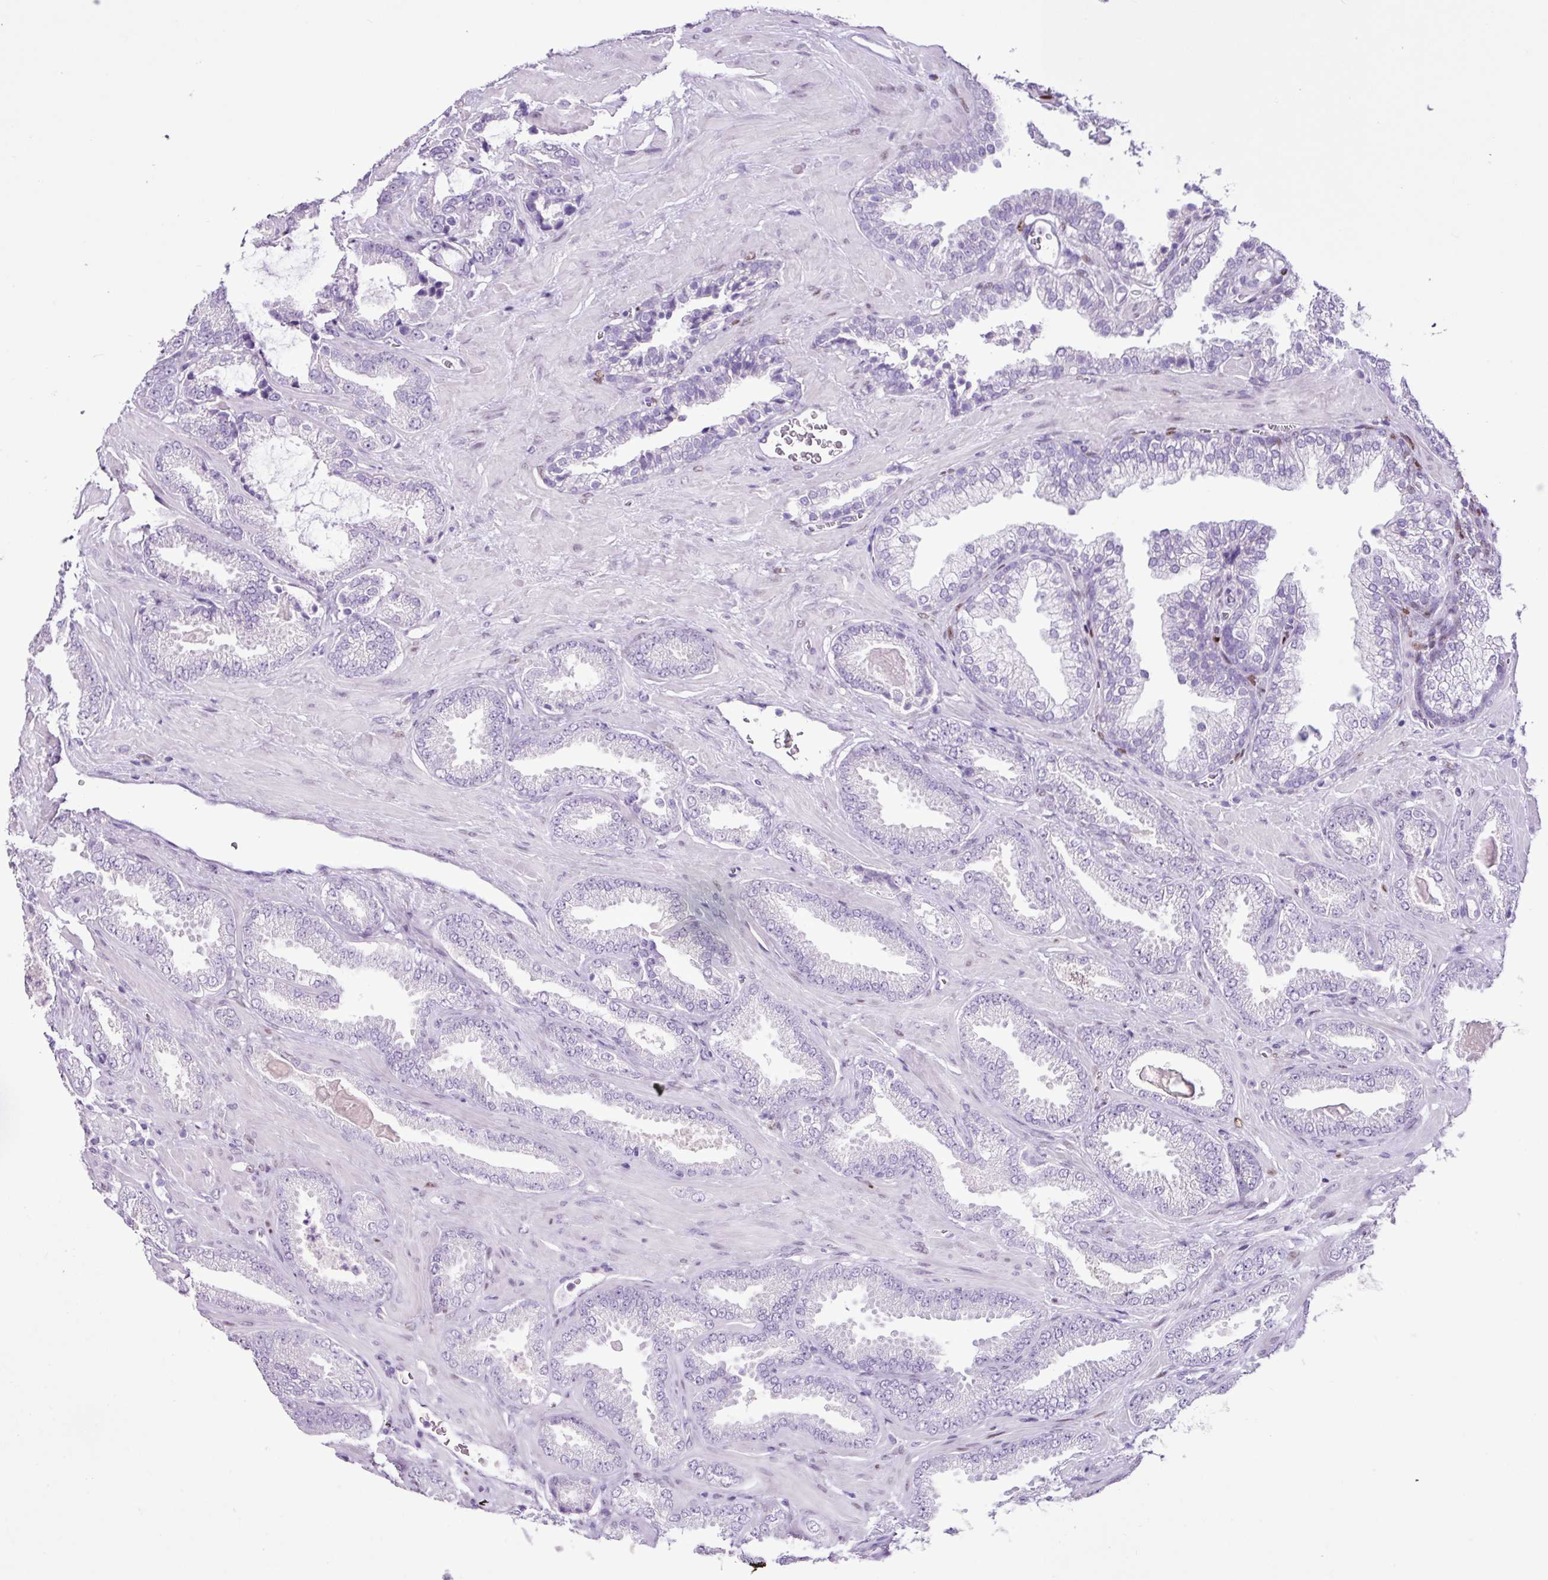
{"staining": {"intensity": "negative", "quantity": "none", "location": "none"}, "tissue": "prostate cancer", "cell_type": "Tumor cells", "image_type": "cancer", "snomed": [{"axis": "morphology", "description": "Adenocarcinoma, Low grade"}, {"axis": "topography", "description": "Prostate"}], "caption": "Immunohistochemical staining of human prostate low-grade adenocarcinoma exhibits no significant staining in tumor cells. (Stains: DAB (3,3'-diaminobenzidine) IHC with hematoxylin counter stain, Microscopy: brightfield microscopy at high magnification).", "gene": "PGR", "patient": {"sex": "male", "age": 62}}